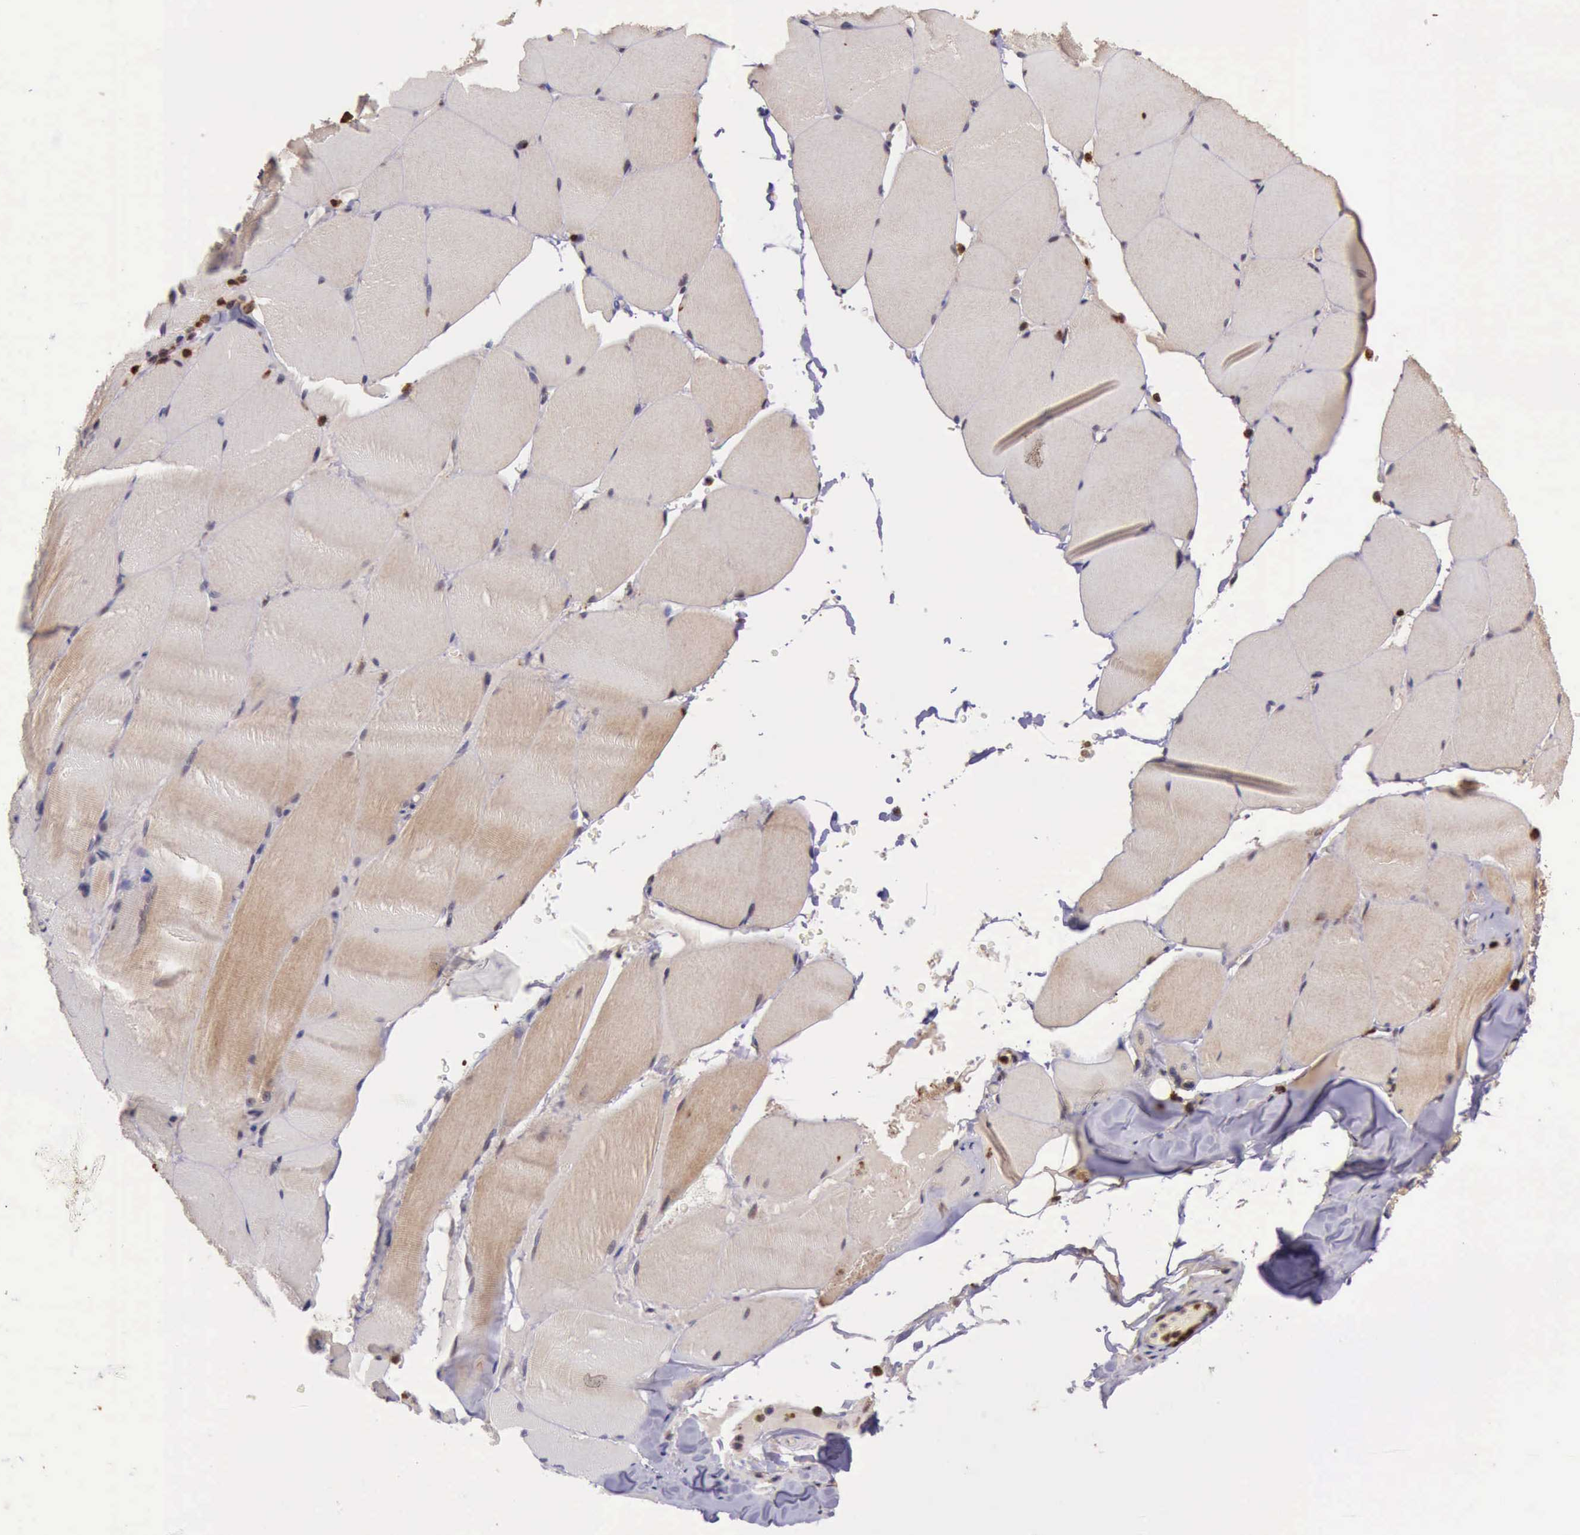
{"staining": {"intensity": "weak", "quantity": "25%-75%", "location": "cytoplasmic/membranous"}, "tissue": "skeletal muscle", "cell_type": "Myocytes", "image_type": "normal", "snomed": [{"axis": "morphology", "description": "Normal tissue, NOS"}, {"axis": "topography", "description": "Skeletal muscle"}], "caption": "Protein staining by immunohistochemistry (IHC) shows weak cytoplasmic/membranous staining in about 25%-75% of myocytes in normal skeletal muscle.", "gene": "ARMCX3", "patient": {"sex": "male", "age": 71}}